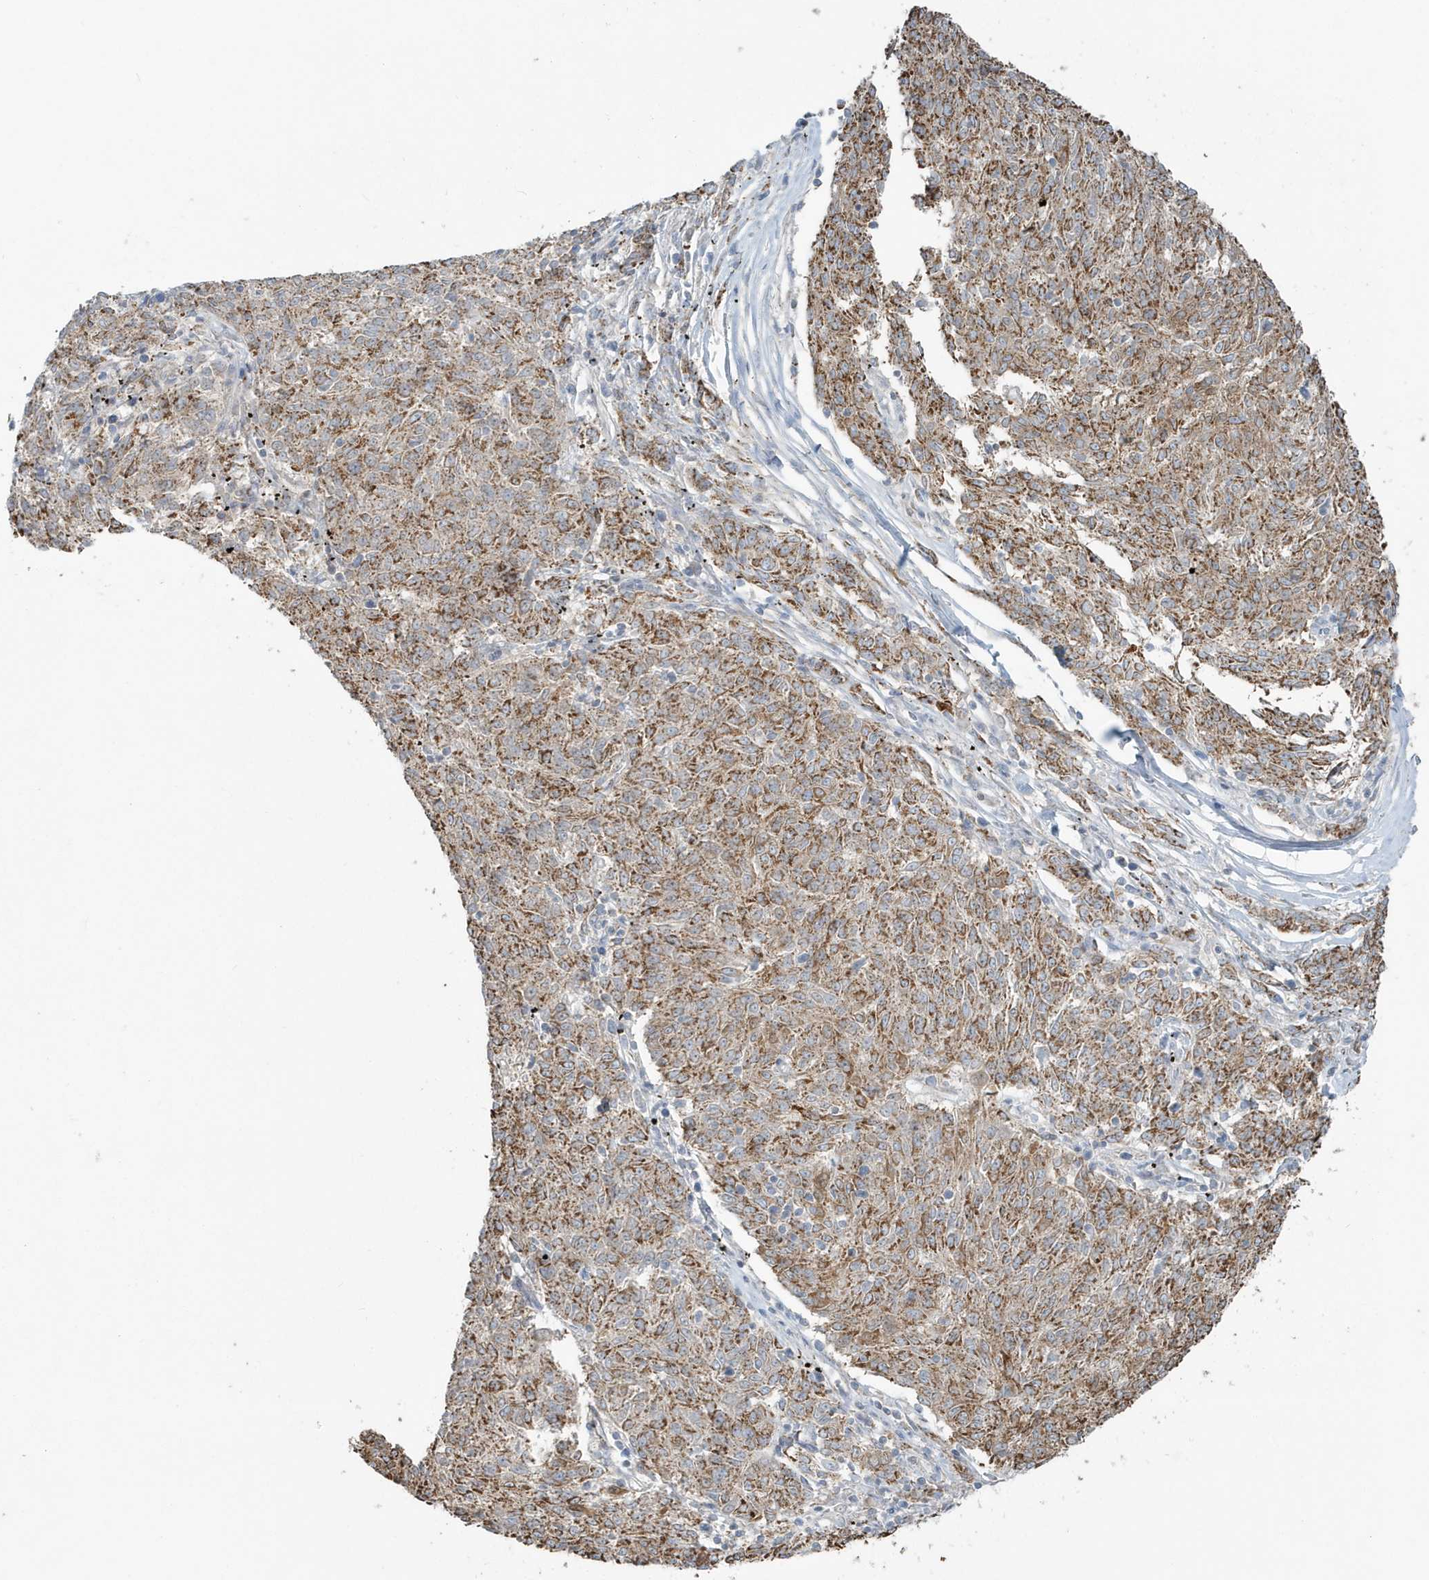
{"staining": {"intensity": "moderate", "quantity": ">75%", "location": "cytoplasmic/membranous"}, "tissue": "melanoma", "cell_type": "Tumor cells", "image_type": "cancer", "snomed": [{"axis": "morphology", "description": "Malignant melanoma, NOS"}, {"axis": "topography", "description": "Skin"}], "caption": "IHC histopathology image of human malignant melanoma stained for a protein (brown), which exhibits medium levels of moderate cytoplasmic/membranous staining in about >75% of tumor cells.", "gene": "RAB11FIP3", "patient": {"sex": "female", "age": 72}}